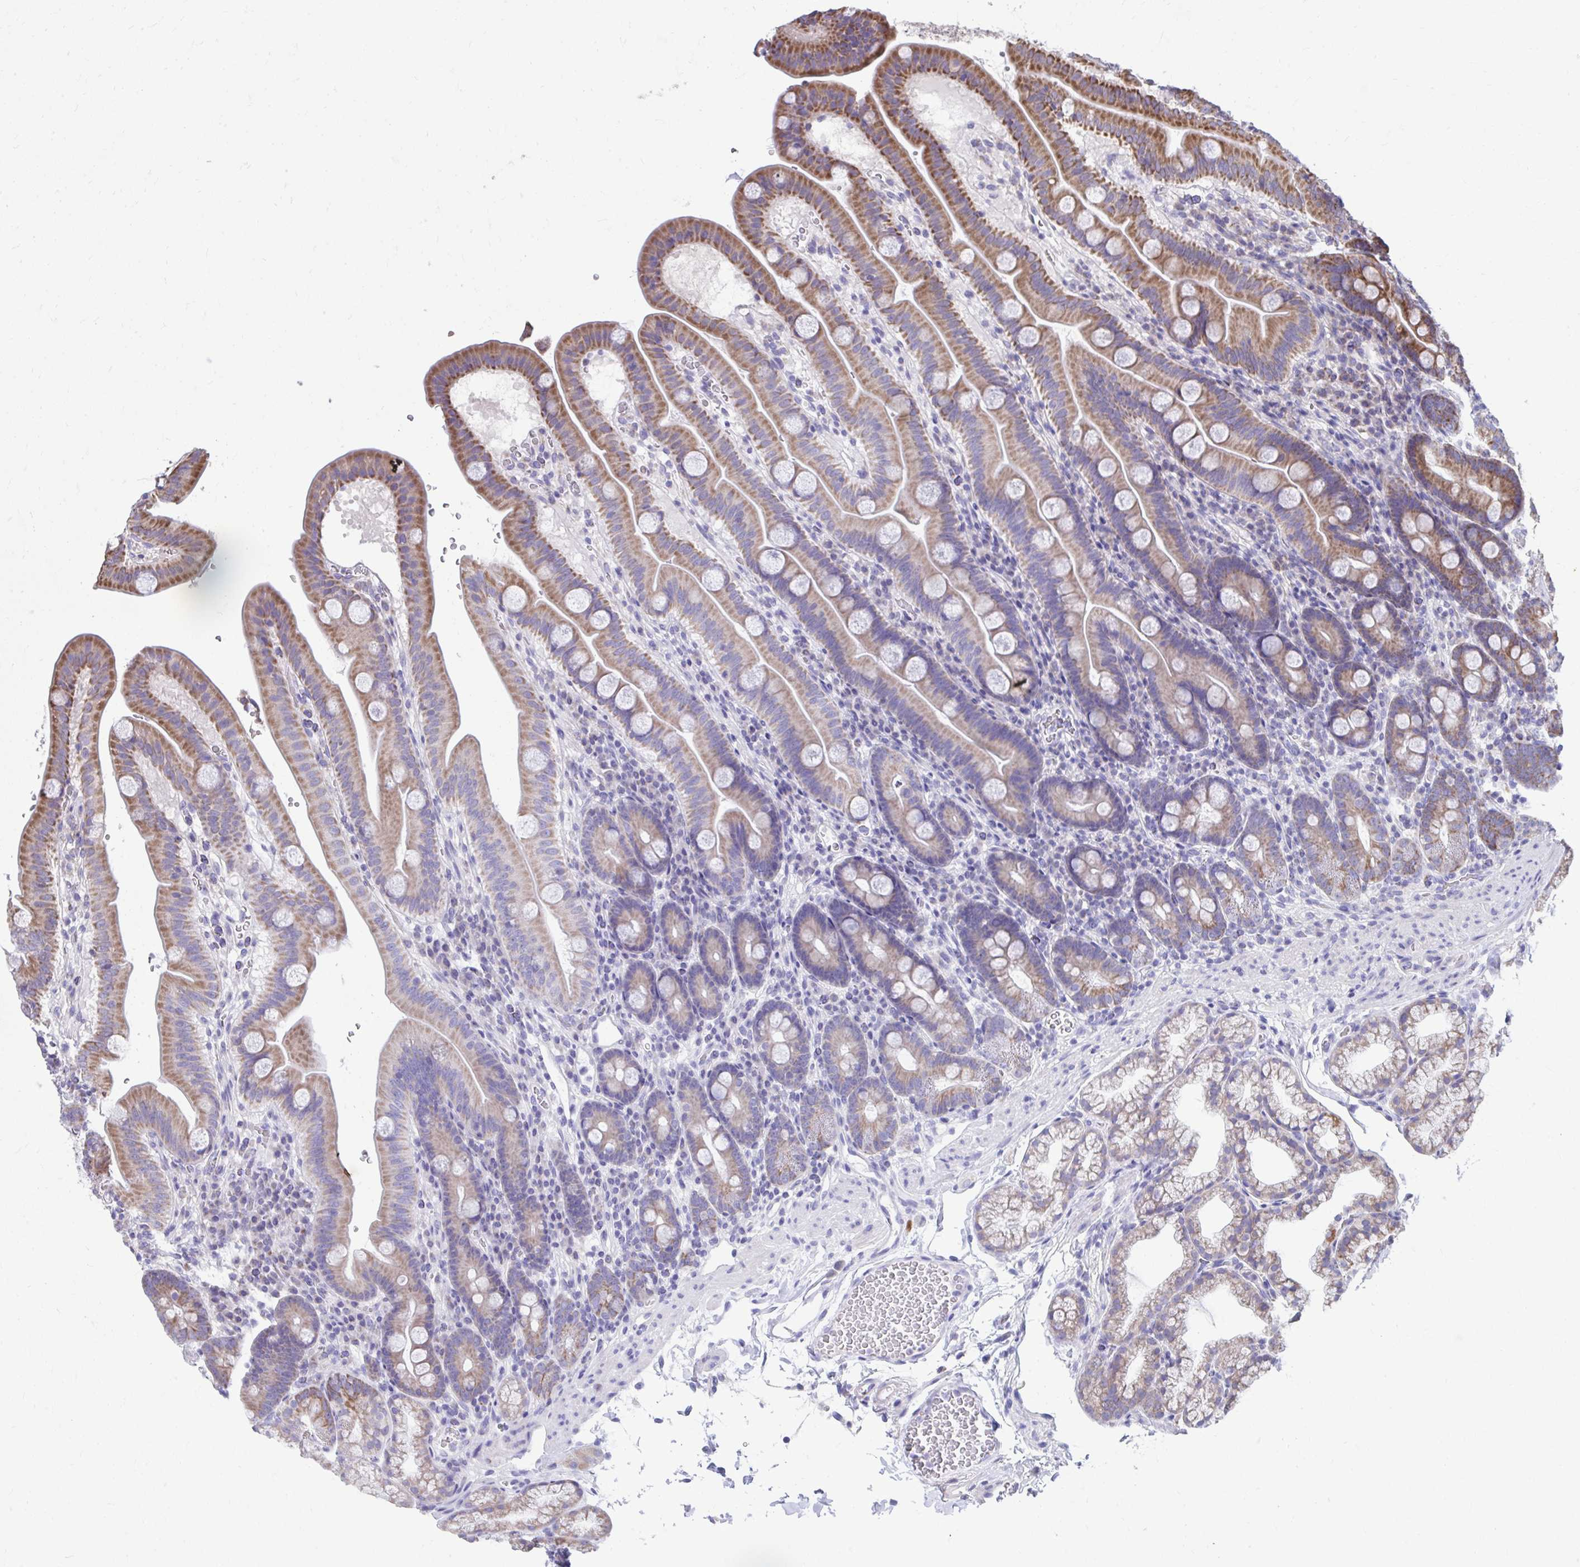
{"staining": {"intensity": "moderate", "quantity": ">75%", "location": "cytoplasmic/membranous"}, "tissue": "duodenum", "cell_type": "Glandular cells", "image_type": "normal", "snomed": [{"axis": "morphology", "description": "Normal tissue, NOS"}, {"axis": "topography", "description": "Duodenum"}], "caption": "Unremarkable duodenum was stained to show a protein in brown. There is medium levels of moderate cytoplasmic/membranous staining in approximately >75% of glandular cells. (DAB IHC, brown staining for protein, blue staining for nuclei).", "gene": "LINGO4", "patient": {"sex": "male", "age": 59}}